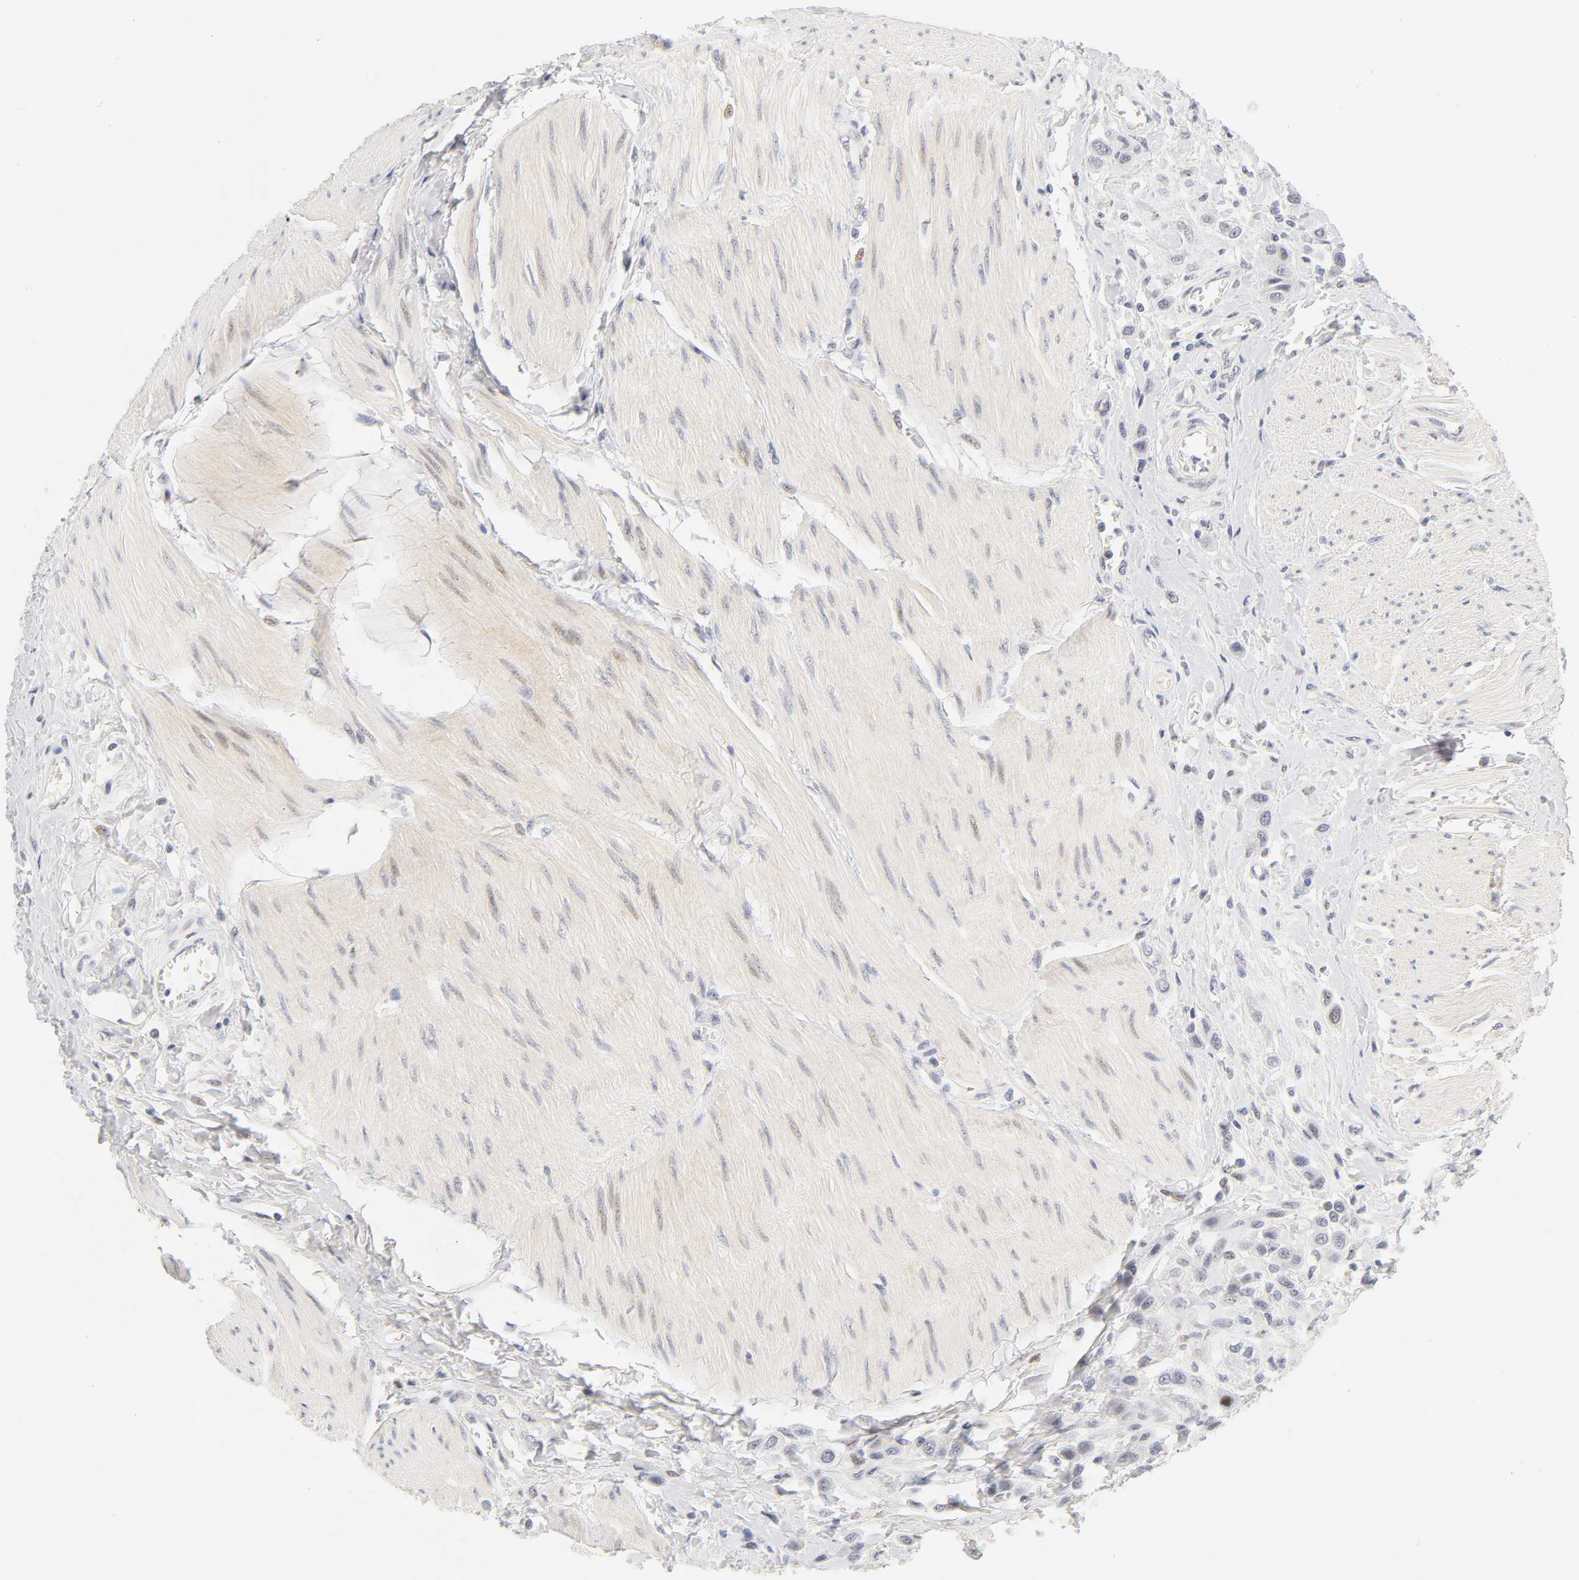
{"staining": {"intensity": "weak", "quantity": "<25%", "location": "nuclear"}, "tissue": "urothelial cancer", "cell_type": "Tumor cells", "image_type": "cancer", "snomed": [{"axis": "morphology", "description": "Urothelial carcinoma, High grade"}, {"axis": "topography", "description": "Urinary bladder"}], "caption": "Immunohistochemical staining of urothelial cancer displays no significant expression in tumor cells.", "gene": "MNAT1", "patient": {"sex": "male", "age": 50}}